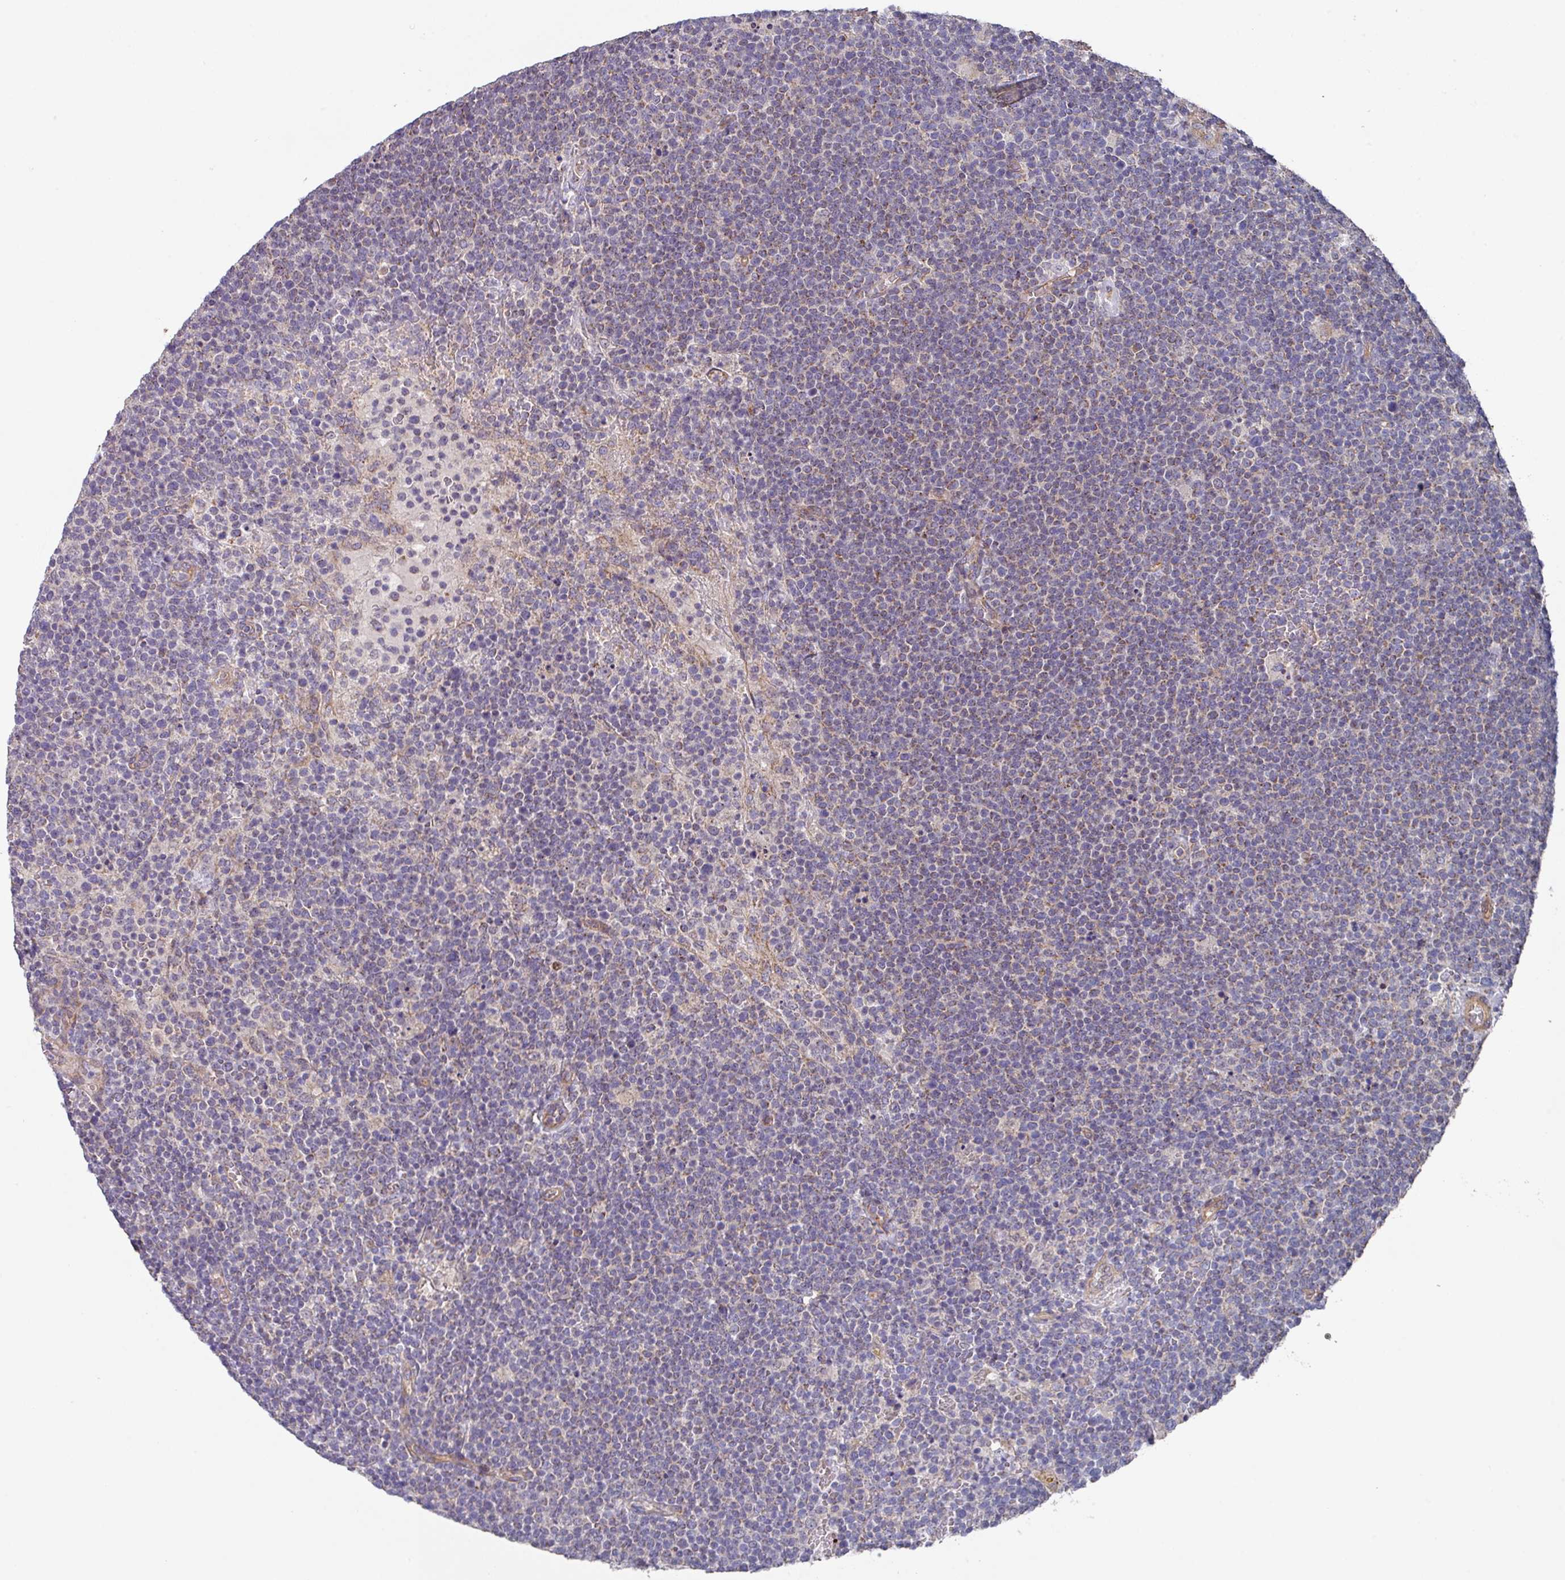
{"staining": {"intensity": "negative", "quantity": "none", "location": "none"}, "tissue": "lymphoma", "cell_type": "Tumor cells", "image_type": "cancer", "snomed": [{"axis": "morphology", "description": "Malignant lymphoma, non-Hodgkin's type, High grade"}, {"axis": "topography", "description": "Lymph node"}], "caption": "Immunohistochemistry (IHC) of lymphoma exhibits no staining in tumor cells. (Stains: DAB (3,3'-diaminobenzidine) immunohistochemistry with hematoxylin counter stain, Microscopy: brightfield microscopy at high magnification).", "gene": "DCAF12L2", "patient": {"sex": "male", "age": 61}}